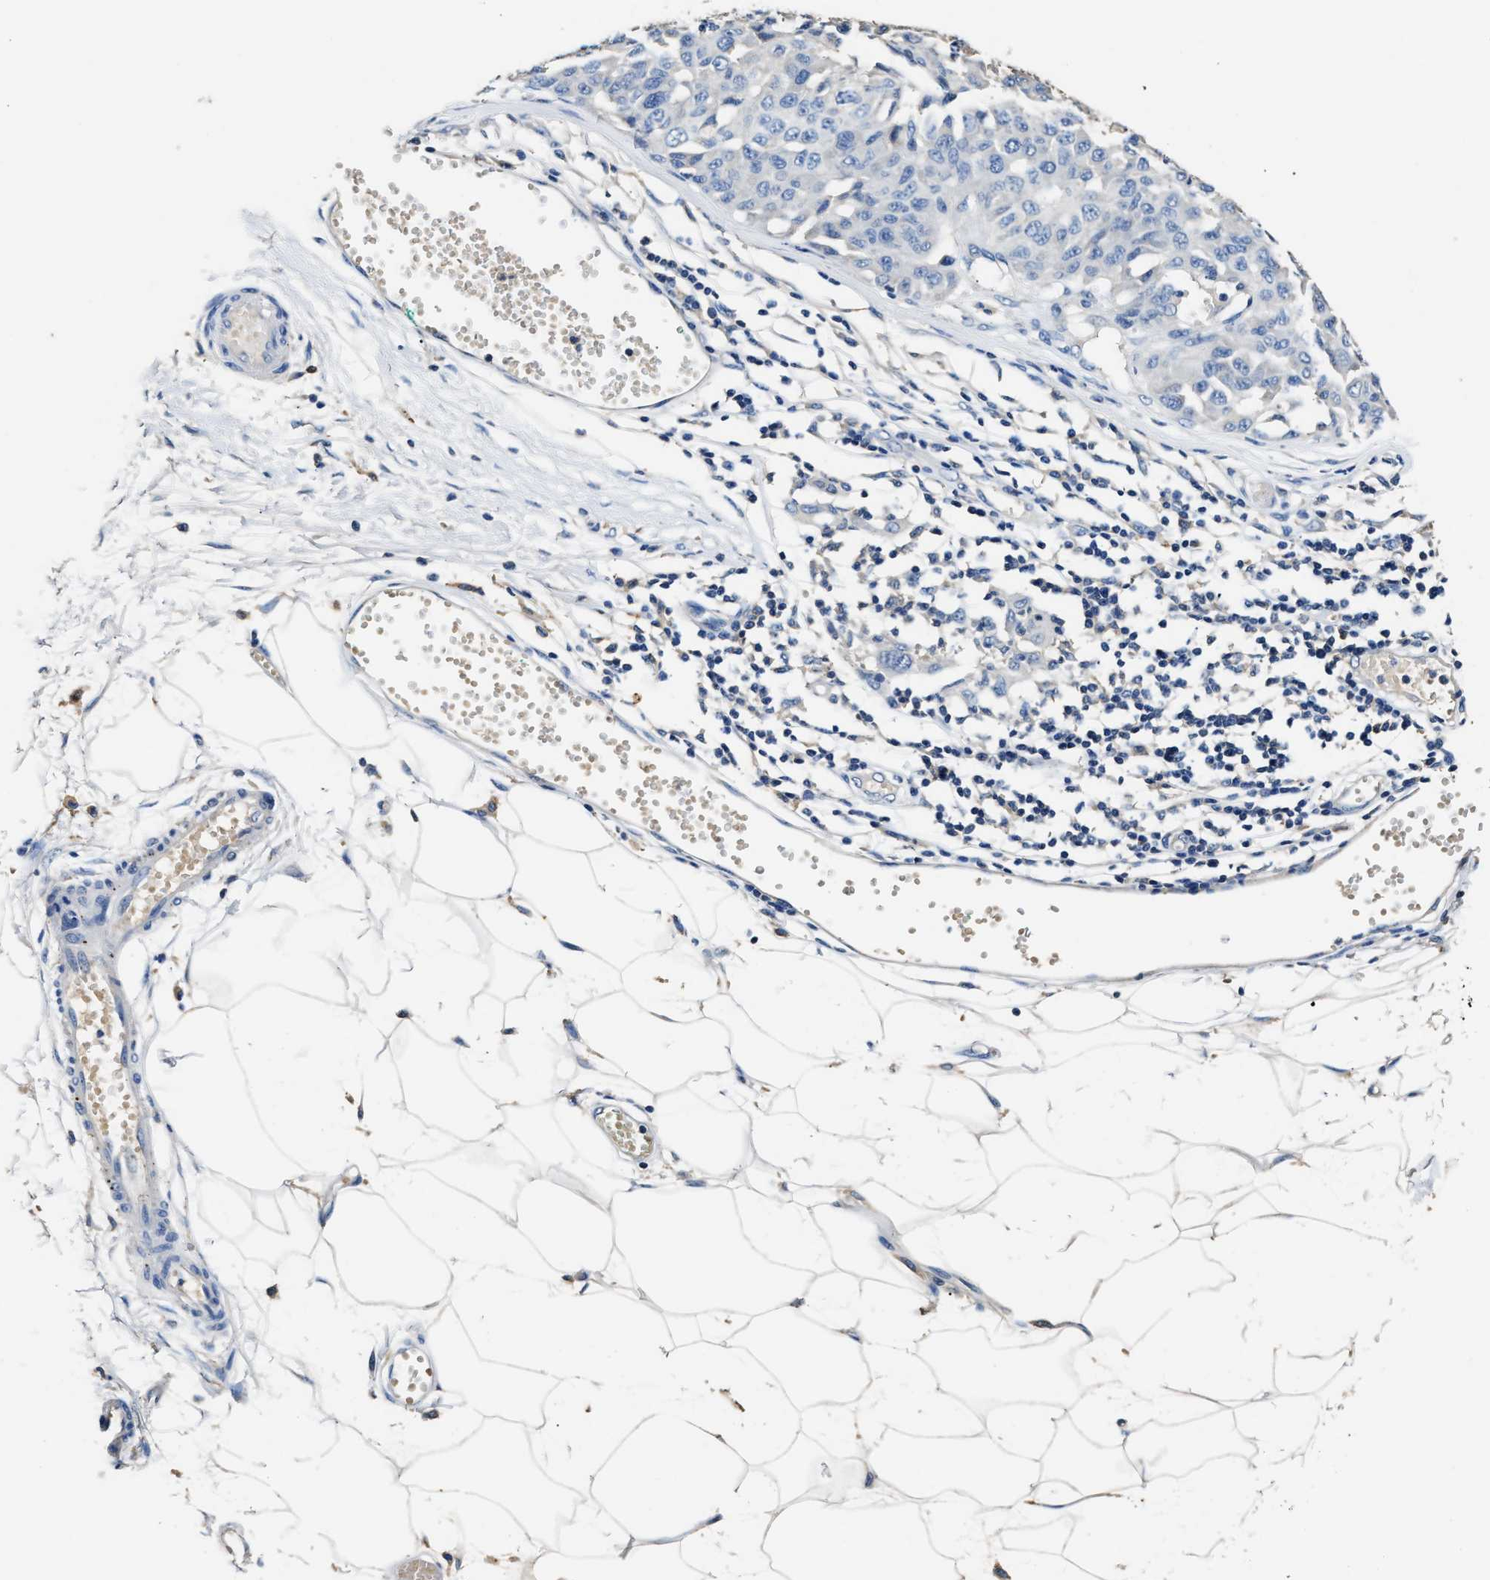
{"staining": {"intensity": "negative", "quantity": "none", "location": "none"}, "tissue": "melanoma", "cell_type": "Tumor cells", "image_type": "cancer", "snomed": [{"axis": "morphology", "description": "Normal tissue, NOS"}, {"axis": "morphology", "description": "Malignant melanoma, NOS"}, {"axis": "topography", "description": "Skin"}], "caption": "There is no significant staining in tumor cells of melanoma. Nuclei are stained in blue.", "gene": "SLCO2B1", "patient": {"sex": "male", "age": 62}}